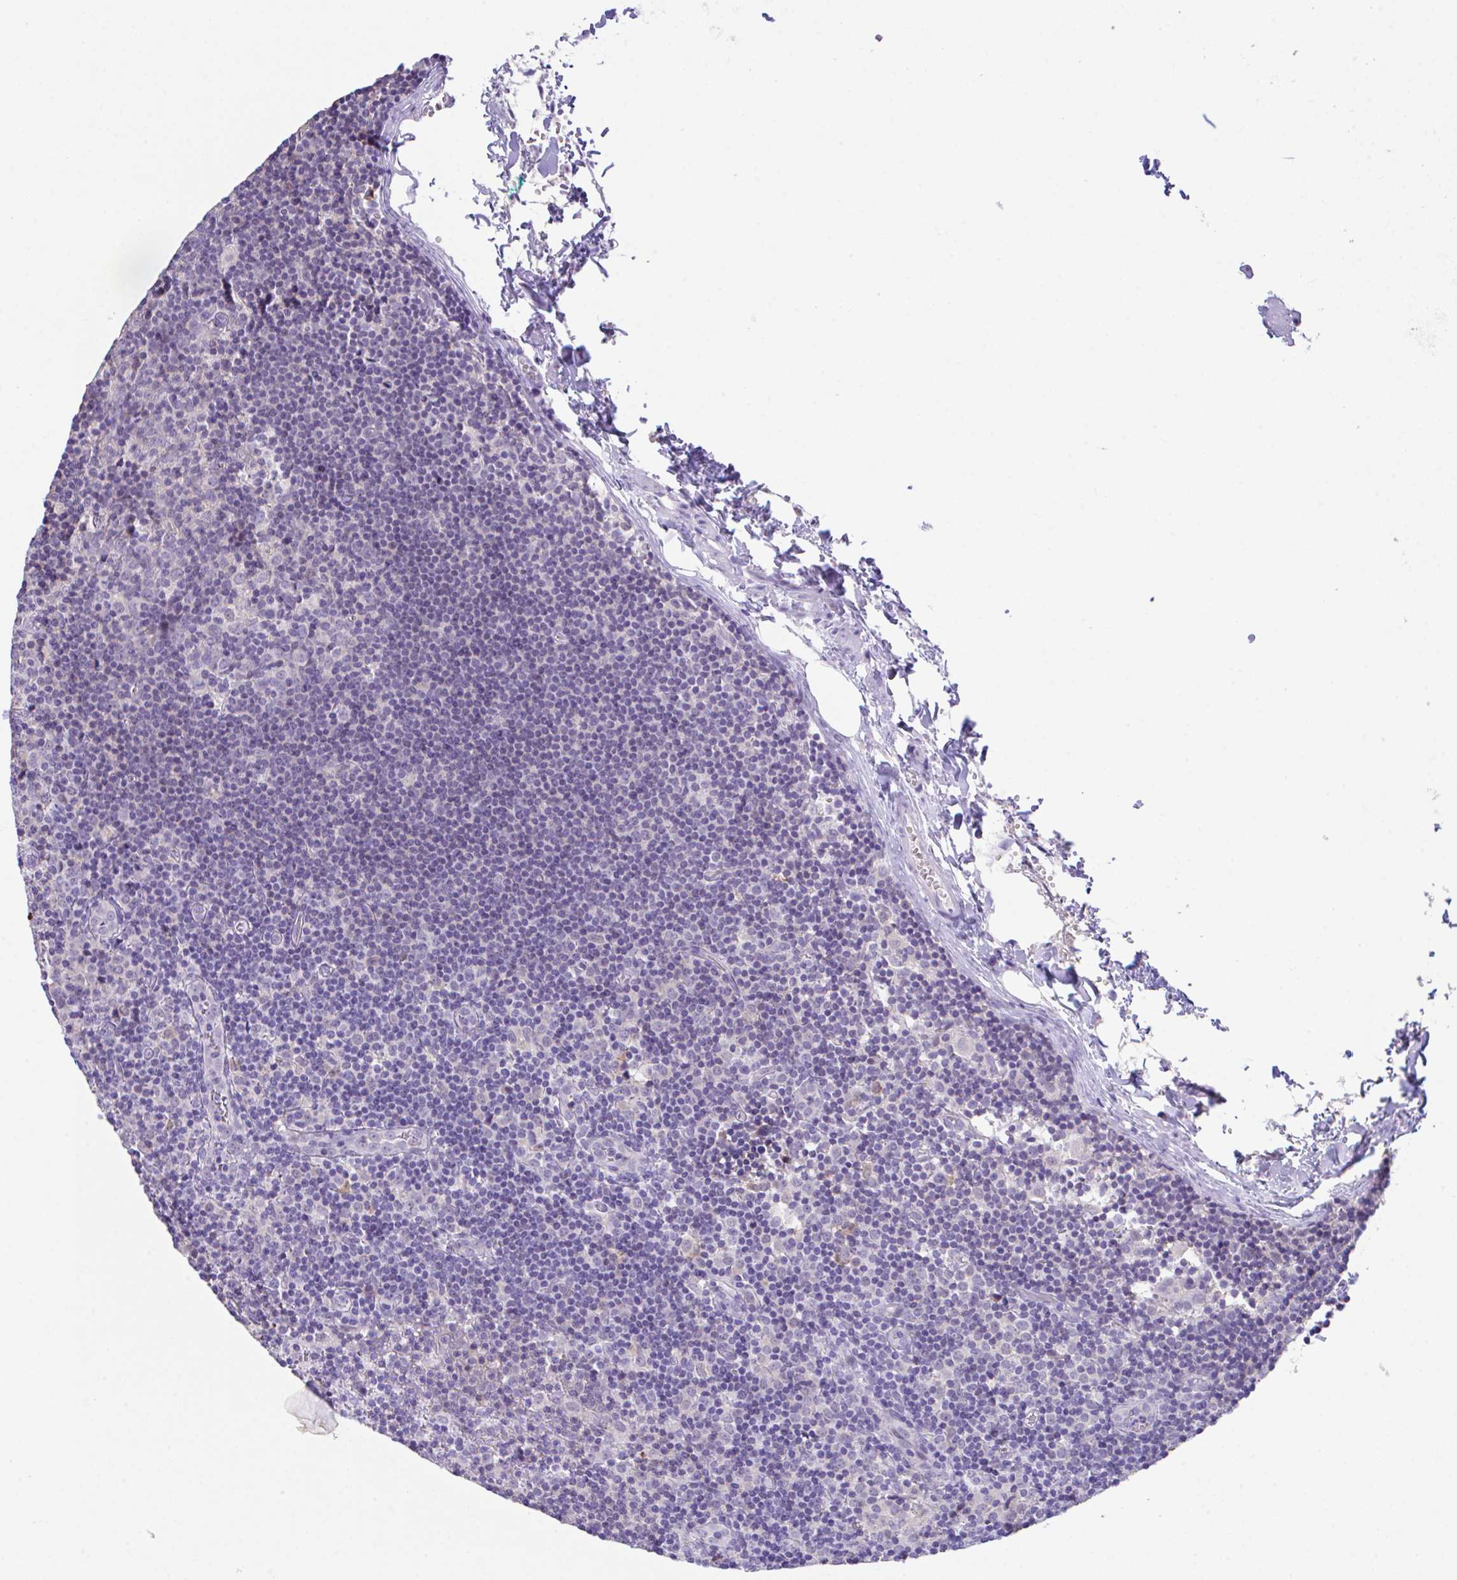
{"staining": {"intensity": "negative", "quantity": "none", "location": "none"}, "tissue": "lymph node", "cell_type": "Germinal center cells", "image_type": "normal", "snomed": [{"axis": "morphology", "description": "Normal tissue, NOS"}, {"axis": "topography", "description": "Lymph node"}], "caption": "The micrograph reveals no significant positivity in germinal center cells of lymph node.", "gene": "HOXB4", "patient": {"sex": "female", "age": 45}}